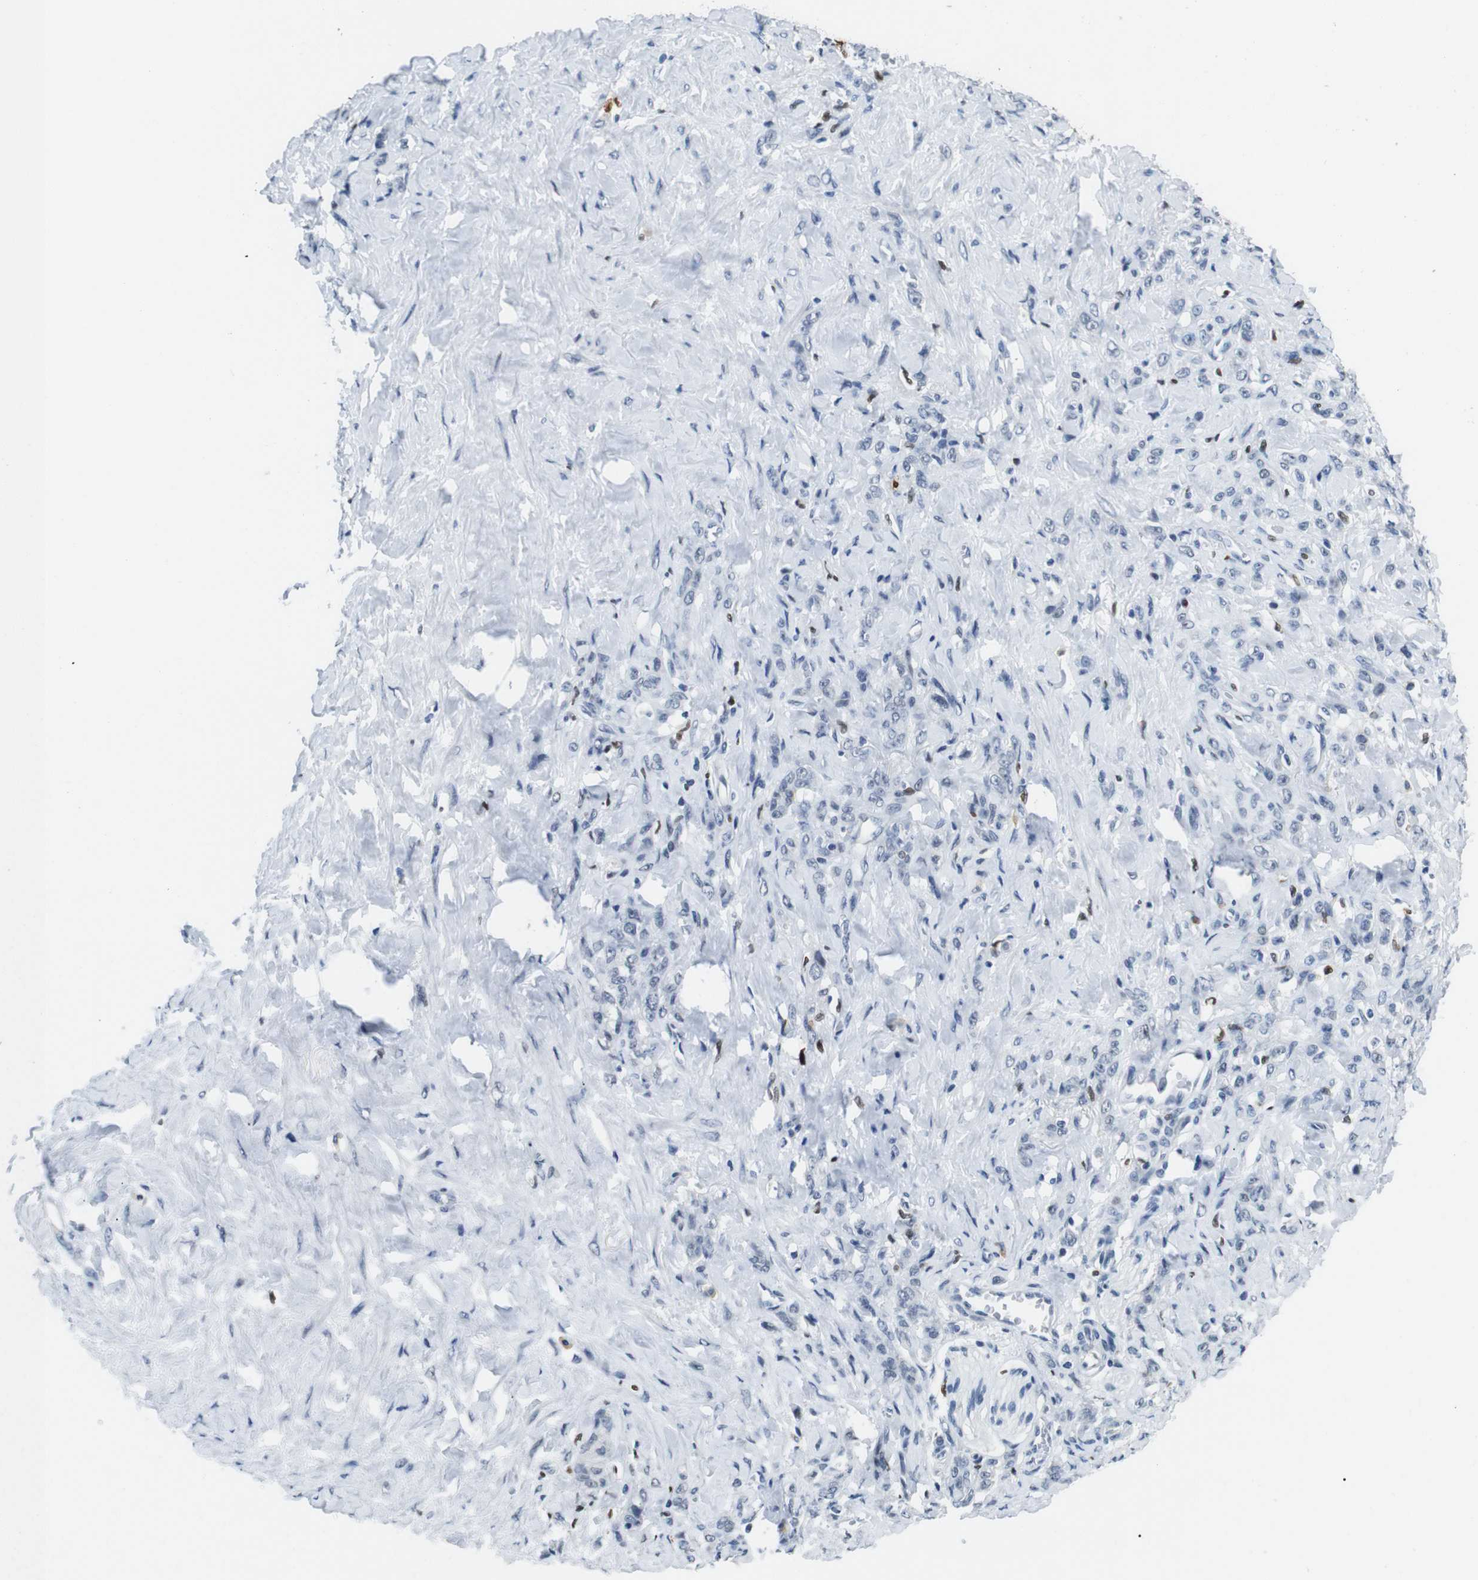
{"staining": {"intensity": "negative", "quantity": "none", "location": "none"}, "tissue": "stomach cancer", "cell_type": "Tumor cells", "image_type": "cancer", "snomed": [{"axis": "morphology", "description": "Adenocarcinoma, NOS"}, {"axis": "topography", "description": "Stomach"}], "caption": "This is an IHC histopathology image of stomach cancer. There is no staining in tumor cells.", "gene": "IRF8", "patient": {"sex": "male", "age": 82}}